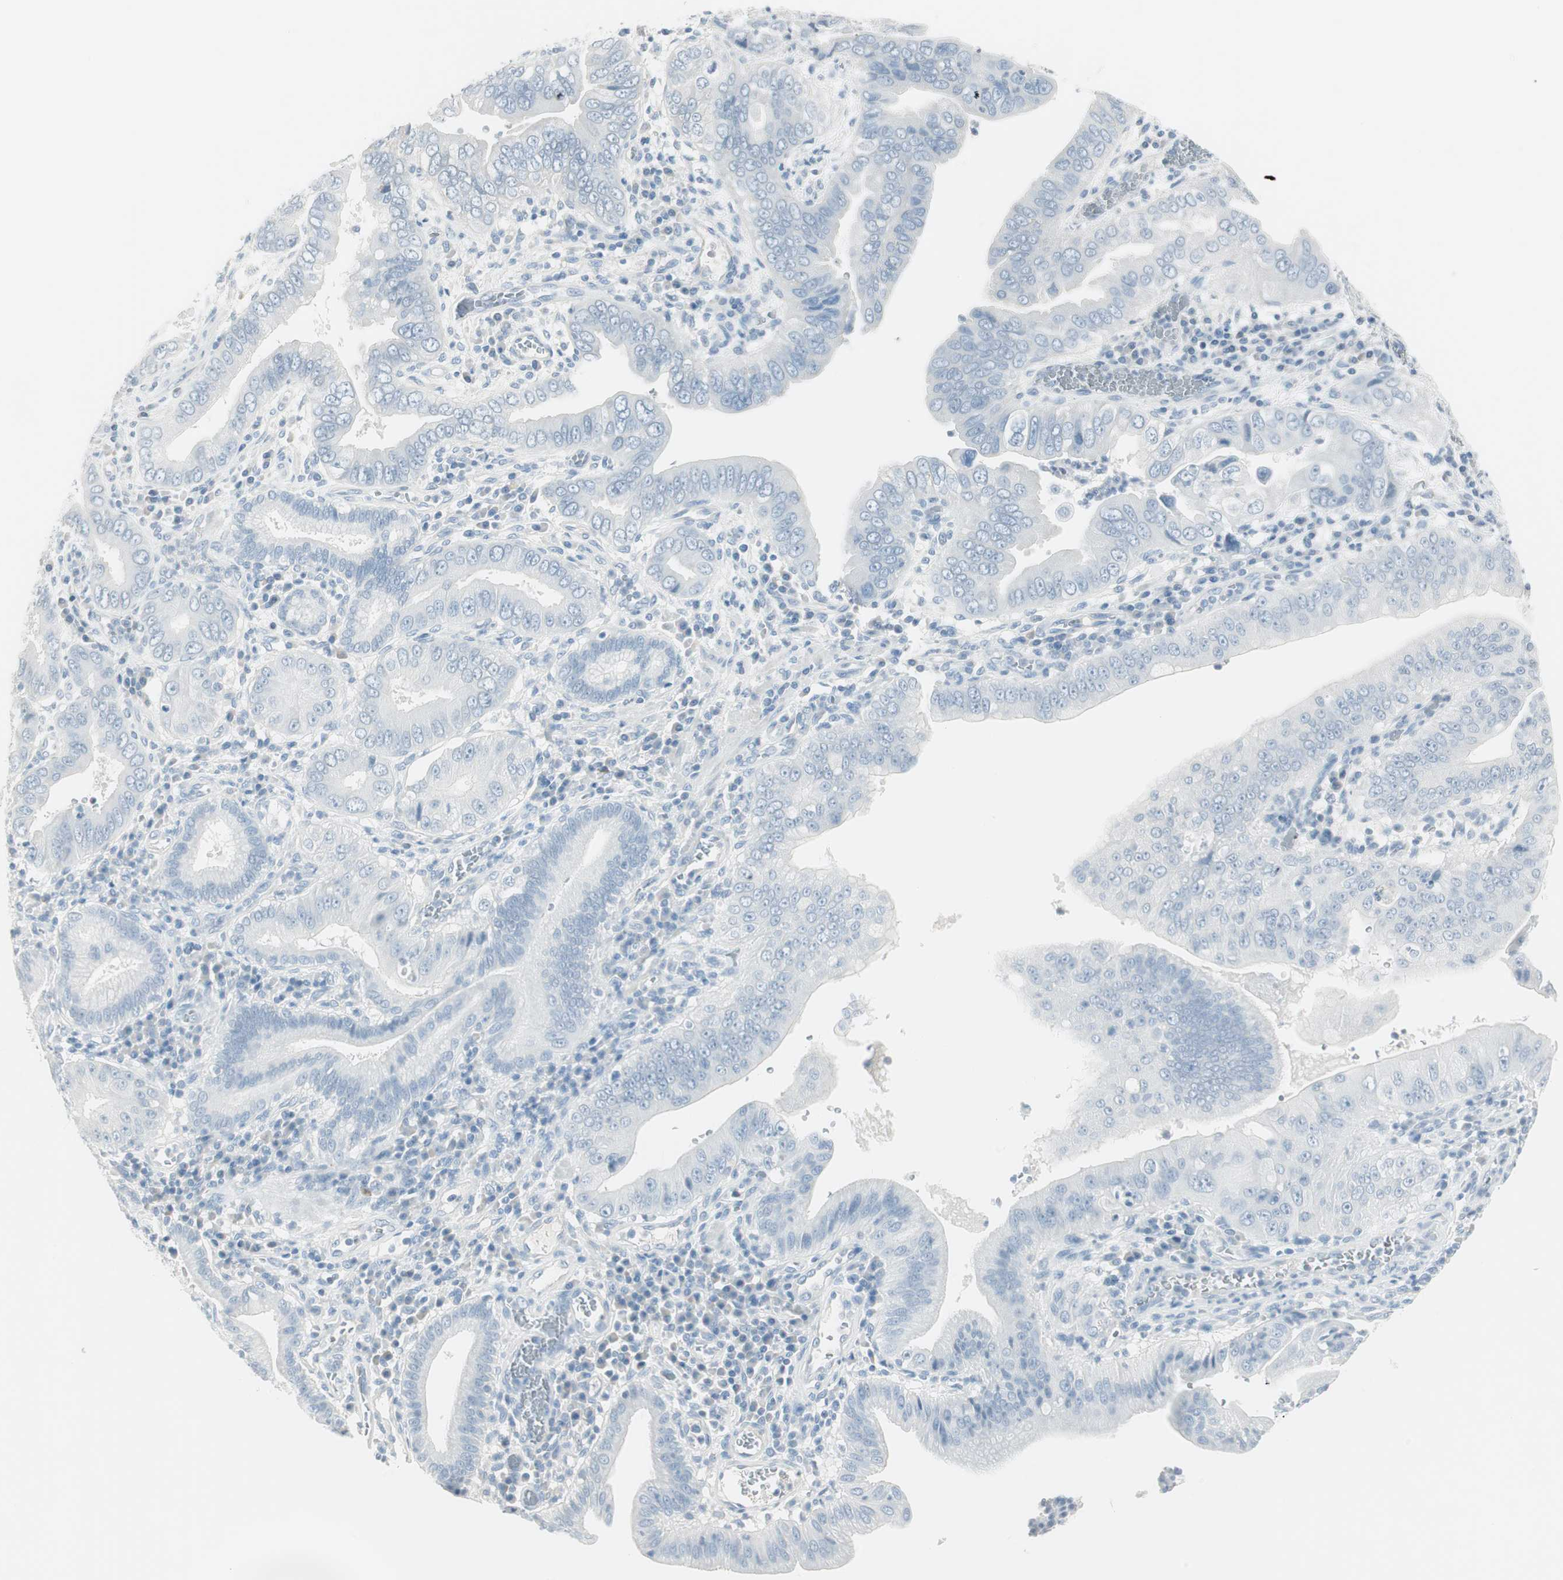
{"staining": {"intensity": "negative", "quantity": "none", "location": "none"}, "tissue": "pancreatic cancer", "cell_type": "Tumor cells", "image_type": "cancer", "snomed": [{"axis": "morphology", "description": "Normal tissue, NOS"}, {"axis": "topography", "description": "Lymph node"}], "caption": "The immunohistochemistry photomicrograph has no significant staining in tumor cells of pancreatic cancer tissue.", "gene": "ITLN2", "patient": {"sex": "male", "age": 50}}